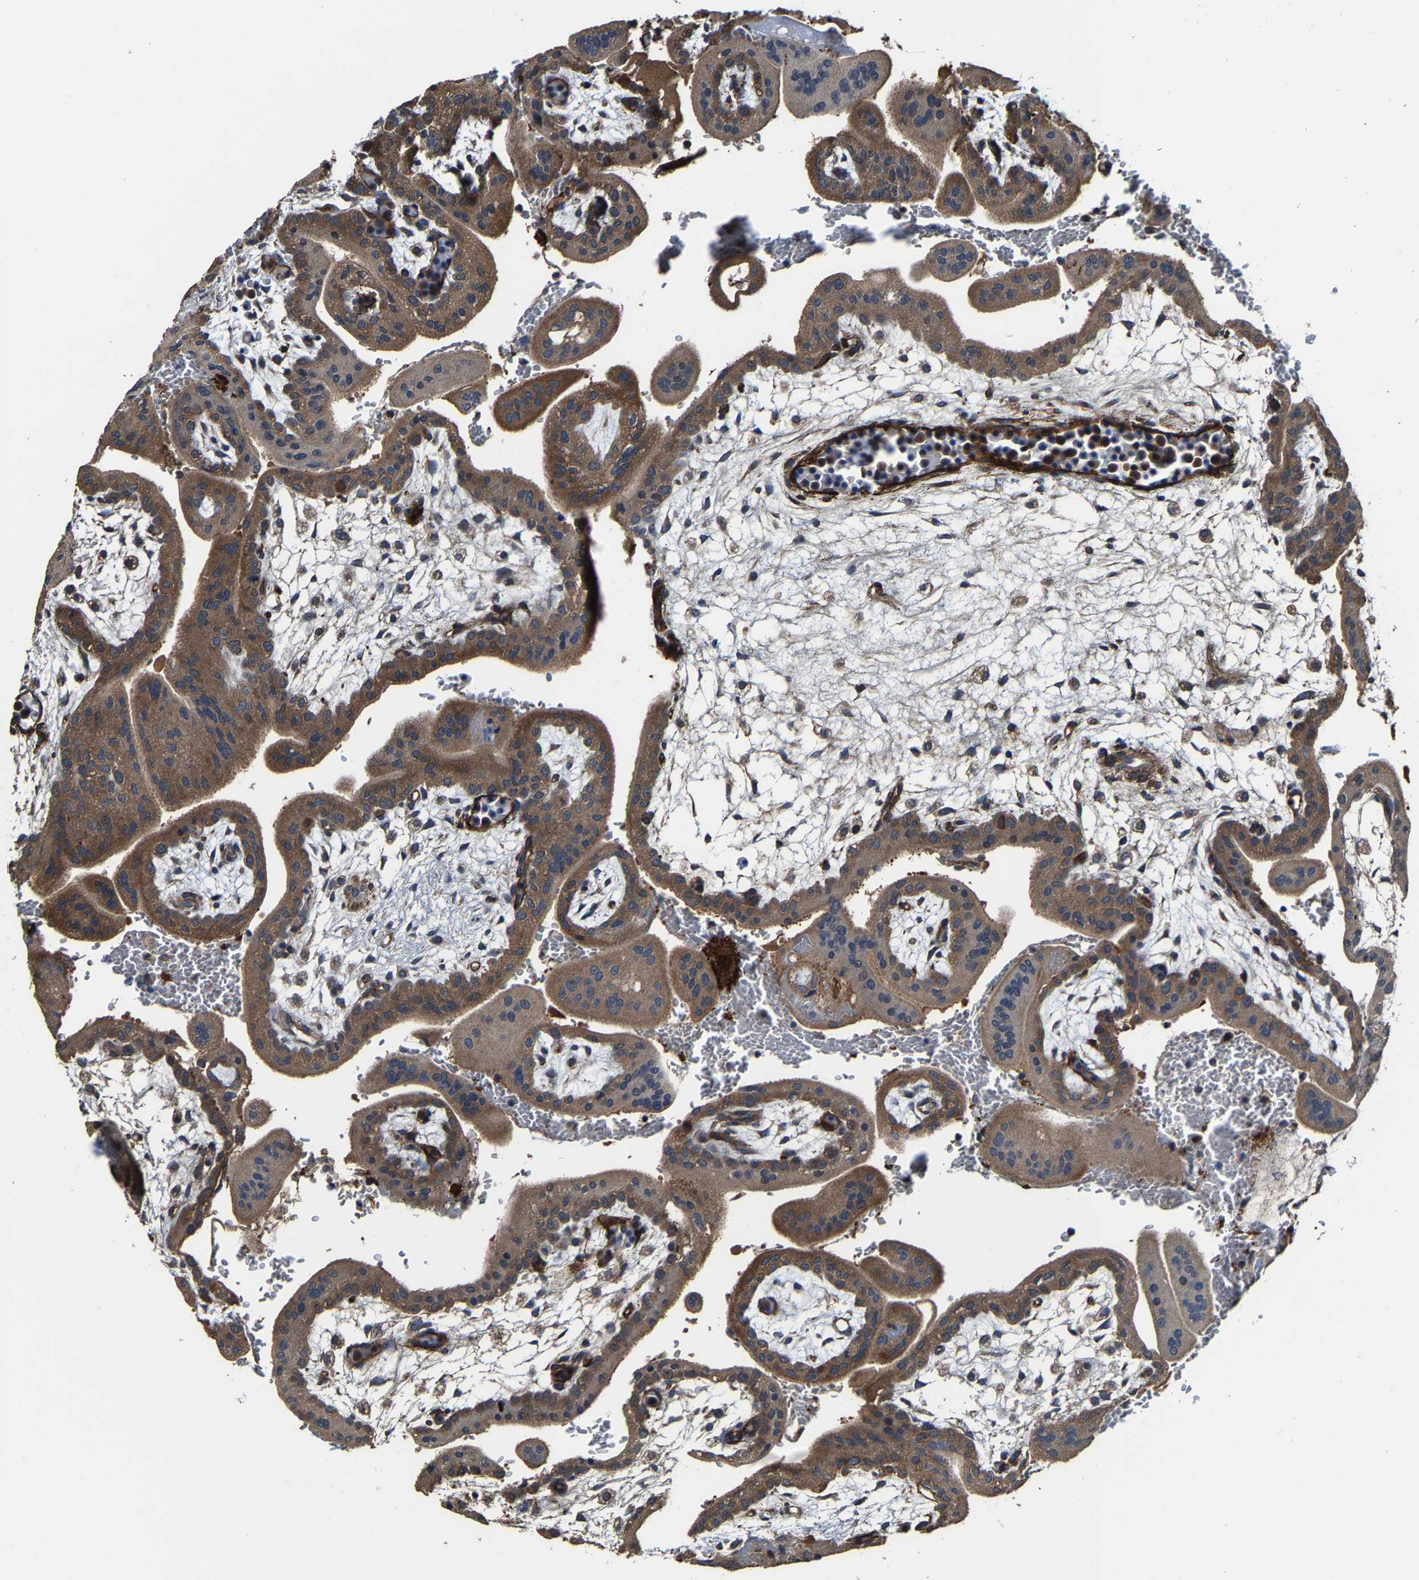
{"staining": {"intensity": "moderate", "quantity": ">75%", "location": "cytoplasmic/membranous"}, "tissue": "placenta", "cell_type": "Trophoblastic cells", "image_type": "normal", "snomed": [{"axis": "morphology", "description": "Normal tissue, NOS"}, {"axis": "topography", "description": "Placenta"}], "caption": "Protein staining shows moderate cytoplasmic/membranous positivity in approximately >75% of trophoblastic cells in unremarkable placenta. Nuclei are stained in blue.", "gene": "GFRA3", "patient": {"sex": "female", "age": 35}}